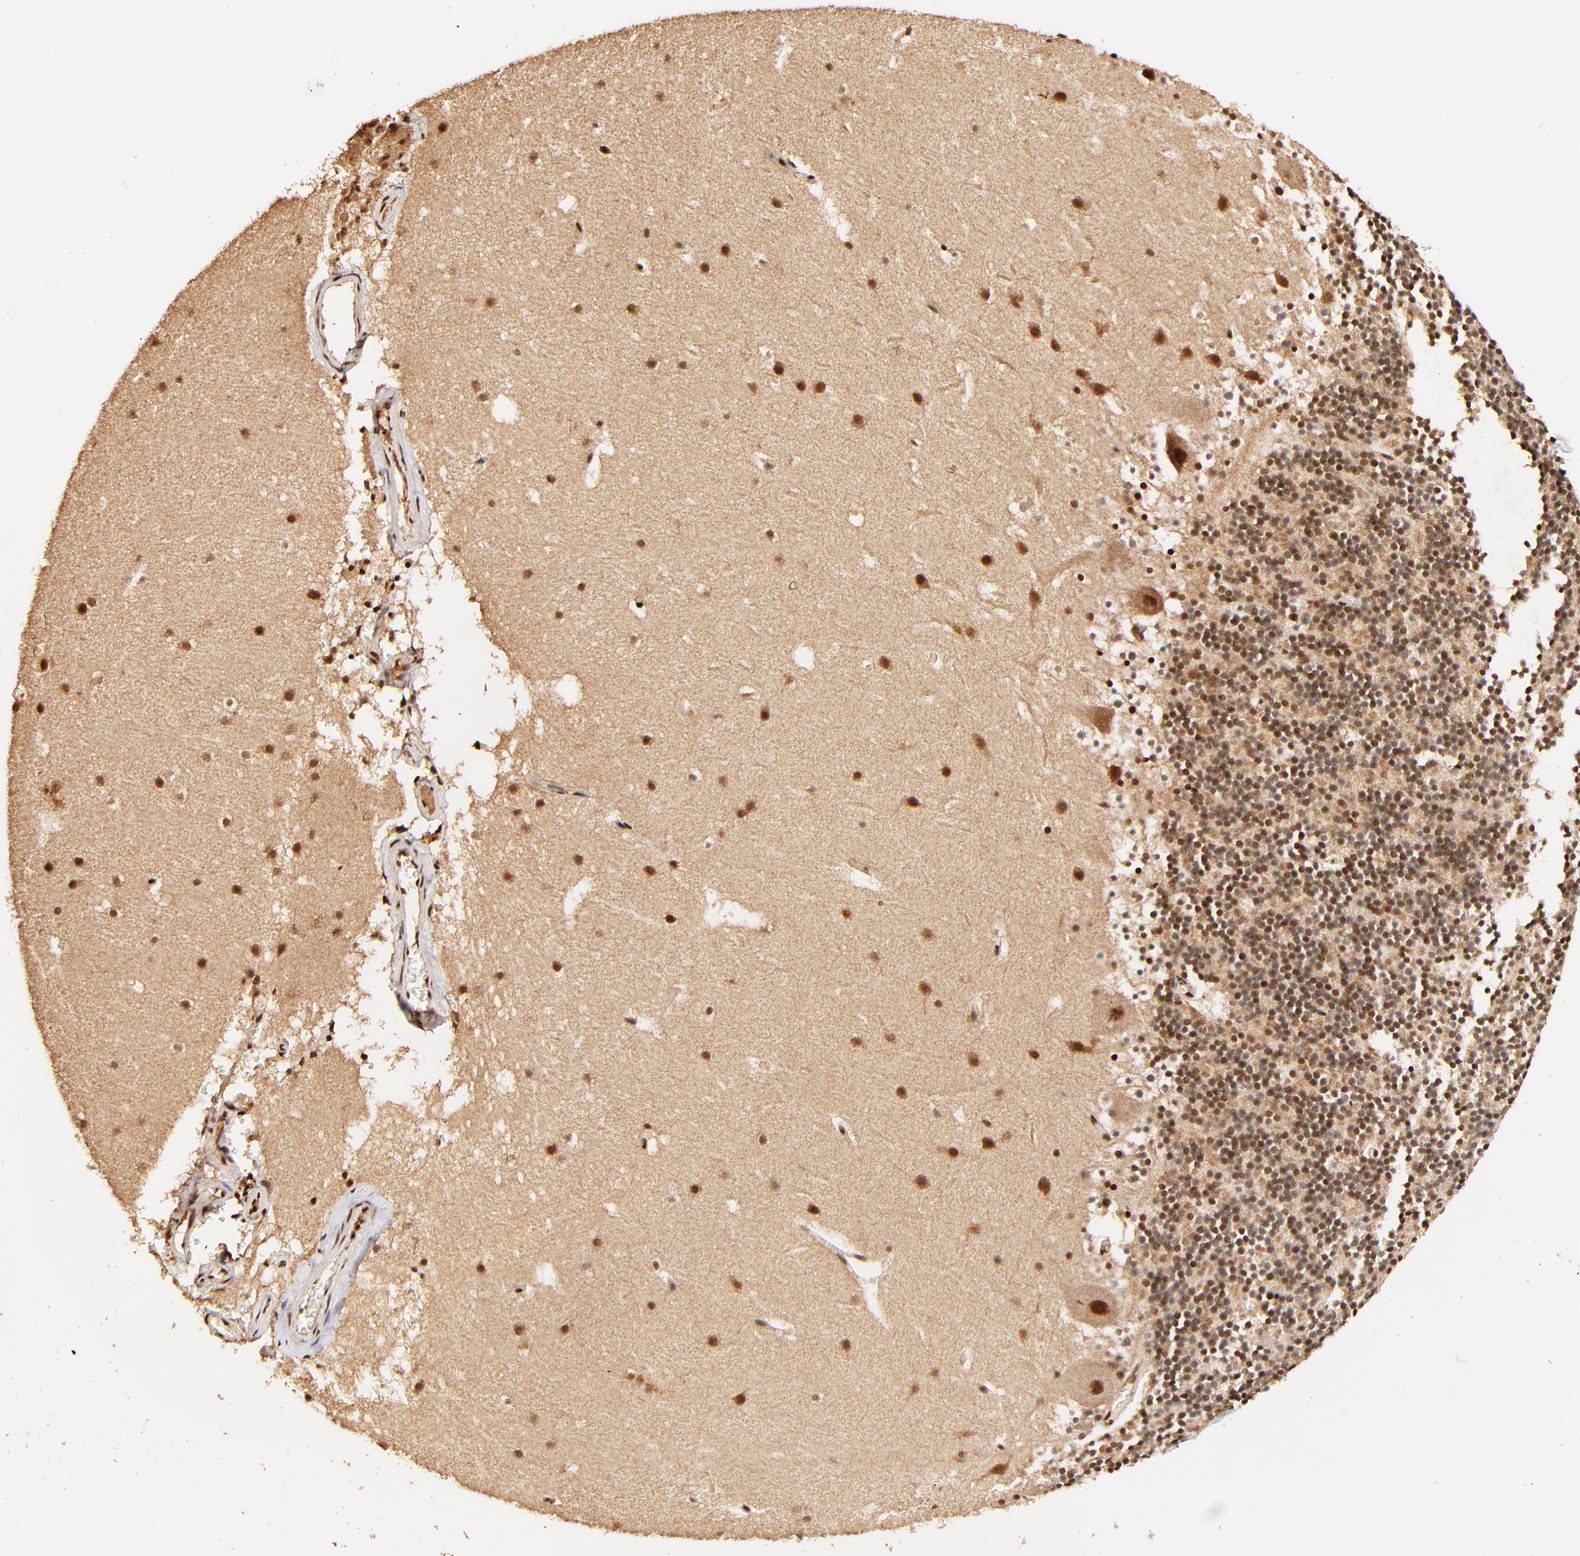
{"staining": {"intensity": "strong", "quantity": "25%-75%", "location": "cytoplasmic/membranous,nuclear"}, "tissue": "cerebellum", "cell_type": "Cells in granular layer", "image_type": "normal", "snomed": [{"axis": "morphology", "description": "Normal tissue, NOS"}, {"axis": "topography", "description": "Cerebellum"}], "caption": "Approximately 25%-75% of cells in granular layer in normal human cerebellum reveal strong cytoplasmic/membranous,nuclear protein expression as visualized by brown immunohistochemical staining.", "gene": "MED12", "patient": {"sex": "male", "age": 45}}